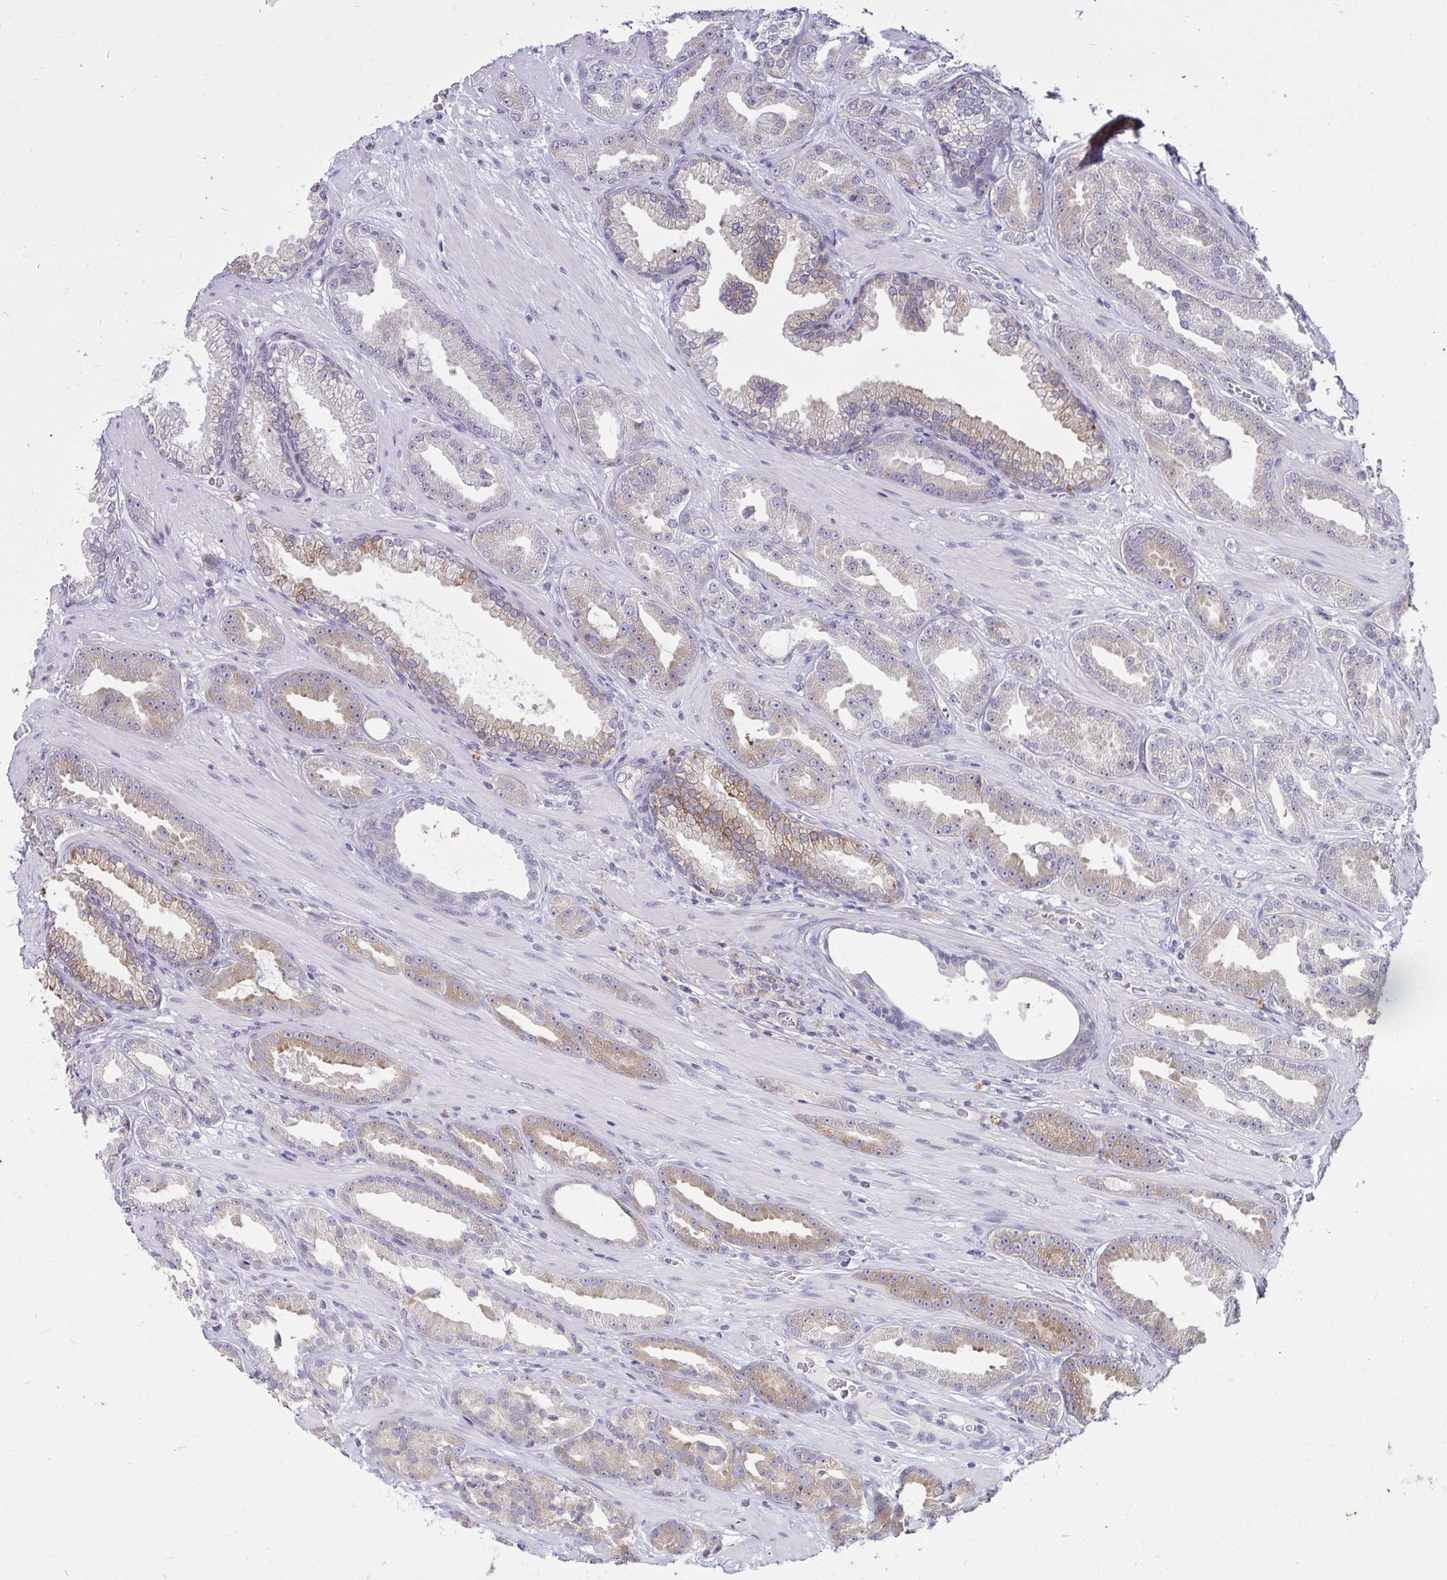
{"staining": {"intensity": "moderate", "quantity": "<25%", "location": "cytoplasmic/membranous"}, "tissue": "prostate cancer", "cell_type": "Tumor cells", "image_type": "cancer", "snomed": [{"axis": "morphology", "description": "Adenocarcinoma, Low grade"}, {"axis": "topography", "description": "Prostate"}], "caption": "Protein staining of prostate low-grade adenocarcinoma tissue demonstrates moderate cytoplasmic/membranous positivity in approximately <25% of tumor cells.", "gene": "TBC1D4", "patient": {"sex": "male", "age": 61}}